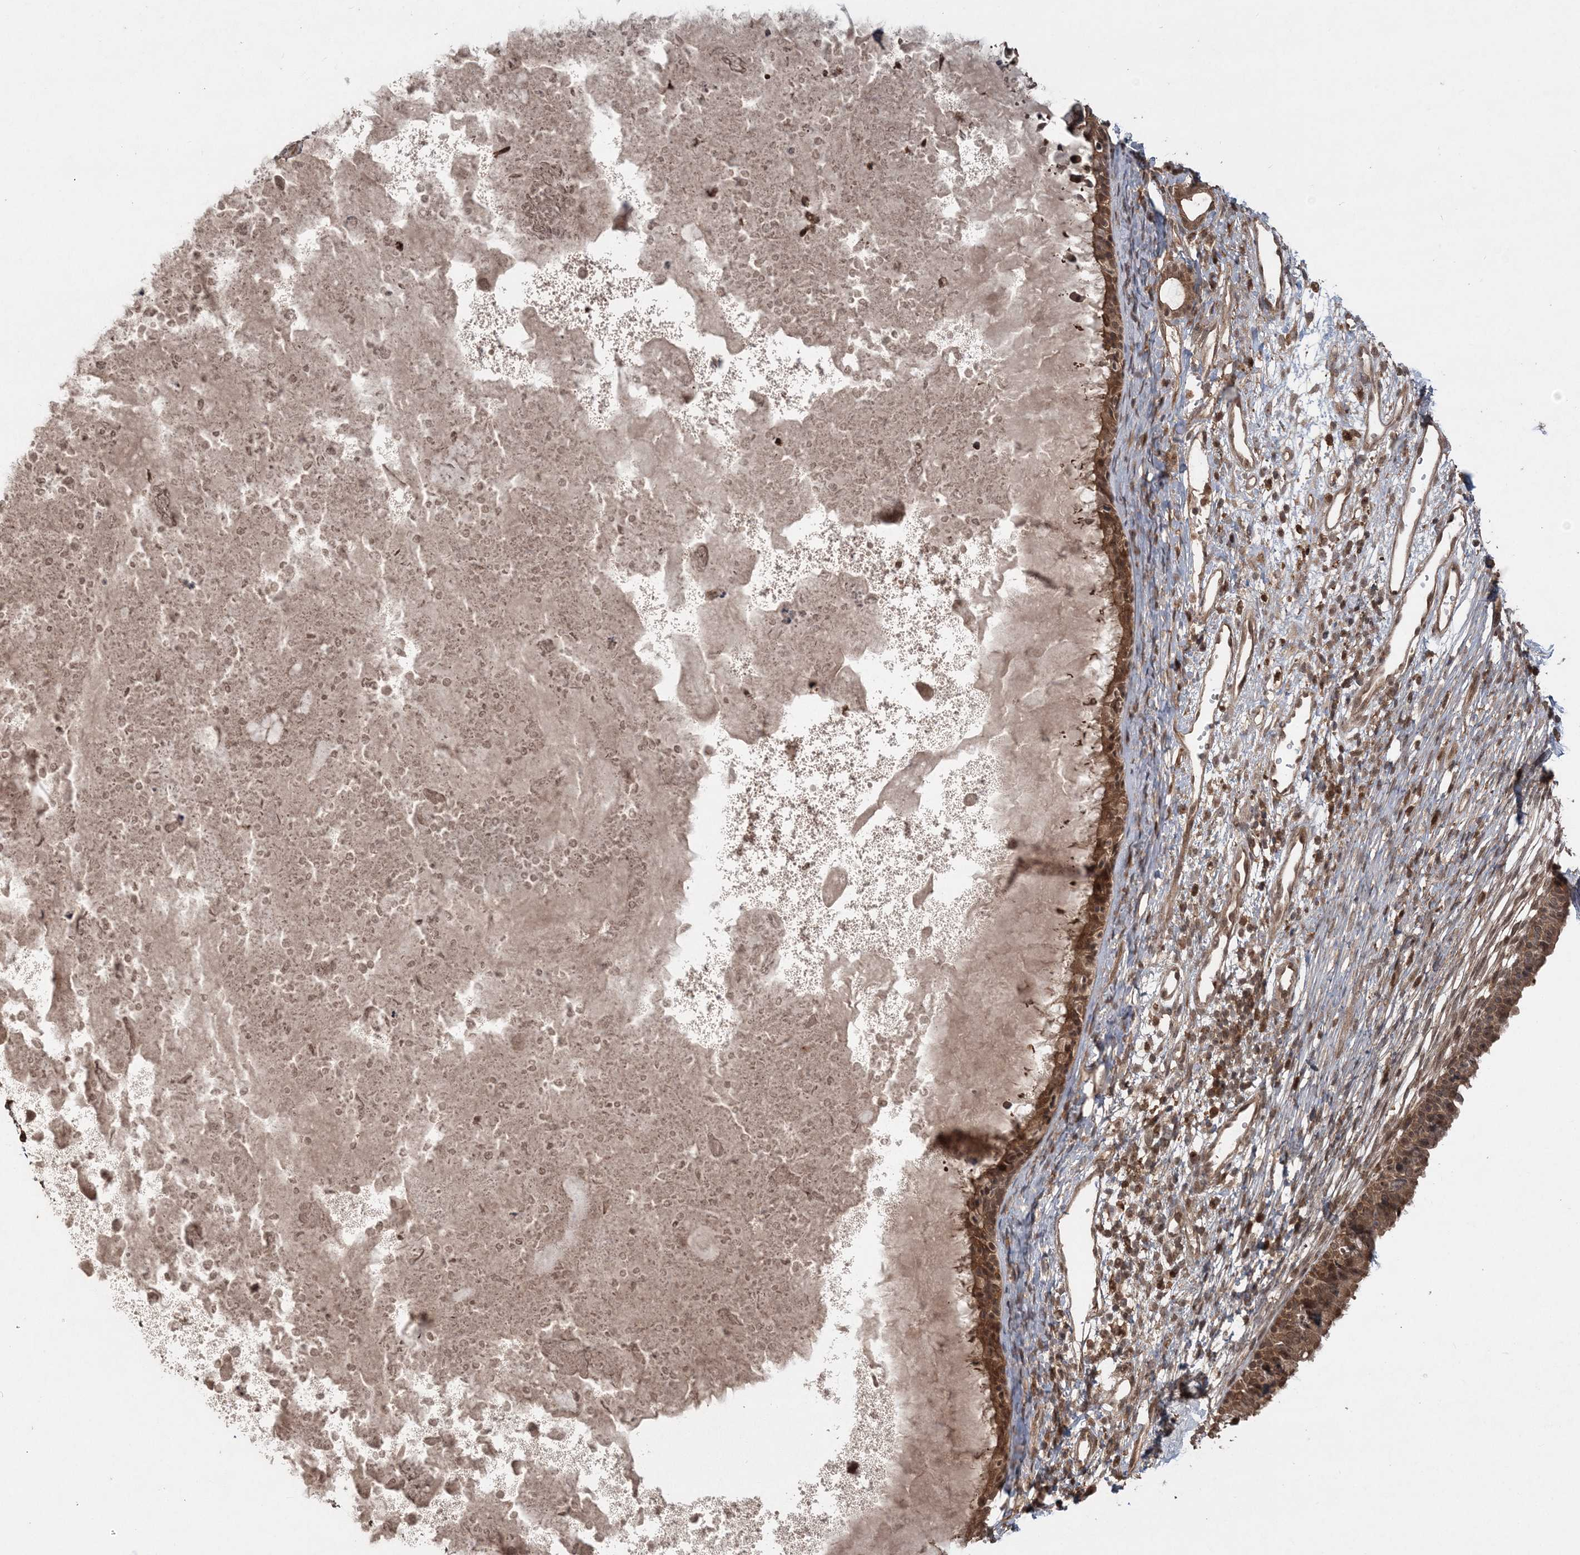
{"staining": {"intensity": "strong", "quantity": ">75%", "location": "cytoplasmic/membranous"}, "tissue": "nasopharynx", "cell_type": "Respiratory epithelial cells", "image_type": "normal", "snomed": [{"axis": "morphology", "description": "Normal tissue, NOS"}, {"axis": "topography", "description": "Nasopharynx"}], "caption": "Approximately >75% of respiratory epithelial cells in normal nasopharynx reveal strong cytoplasmic/membranous protein staining as visualized by brown immunohistochemical staining.", "gene": "LACC1", "patient": {"sex": "male", "age": 22}}